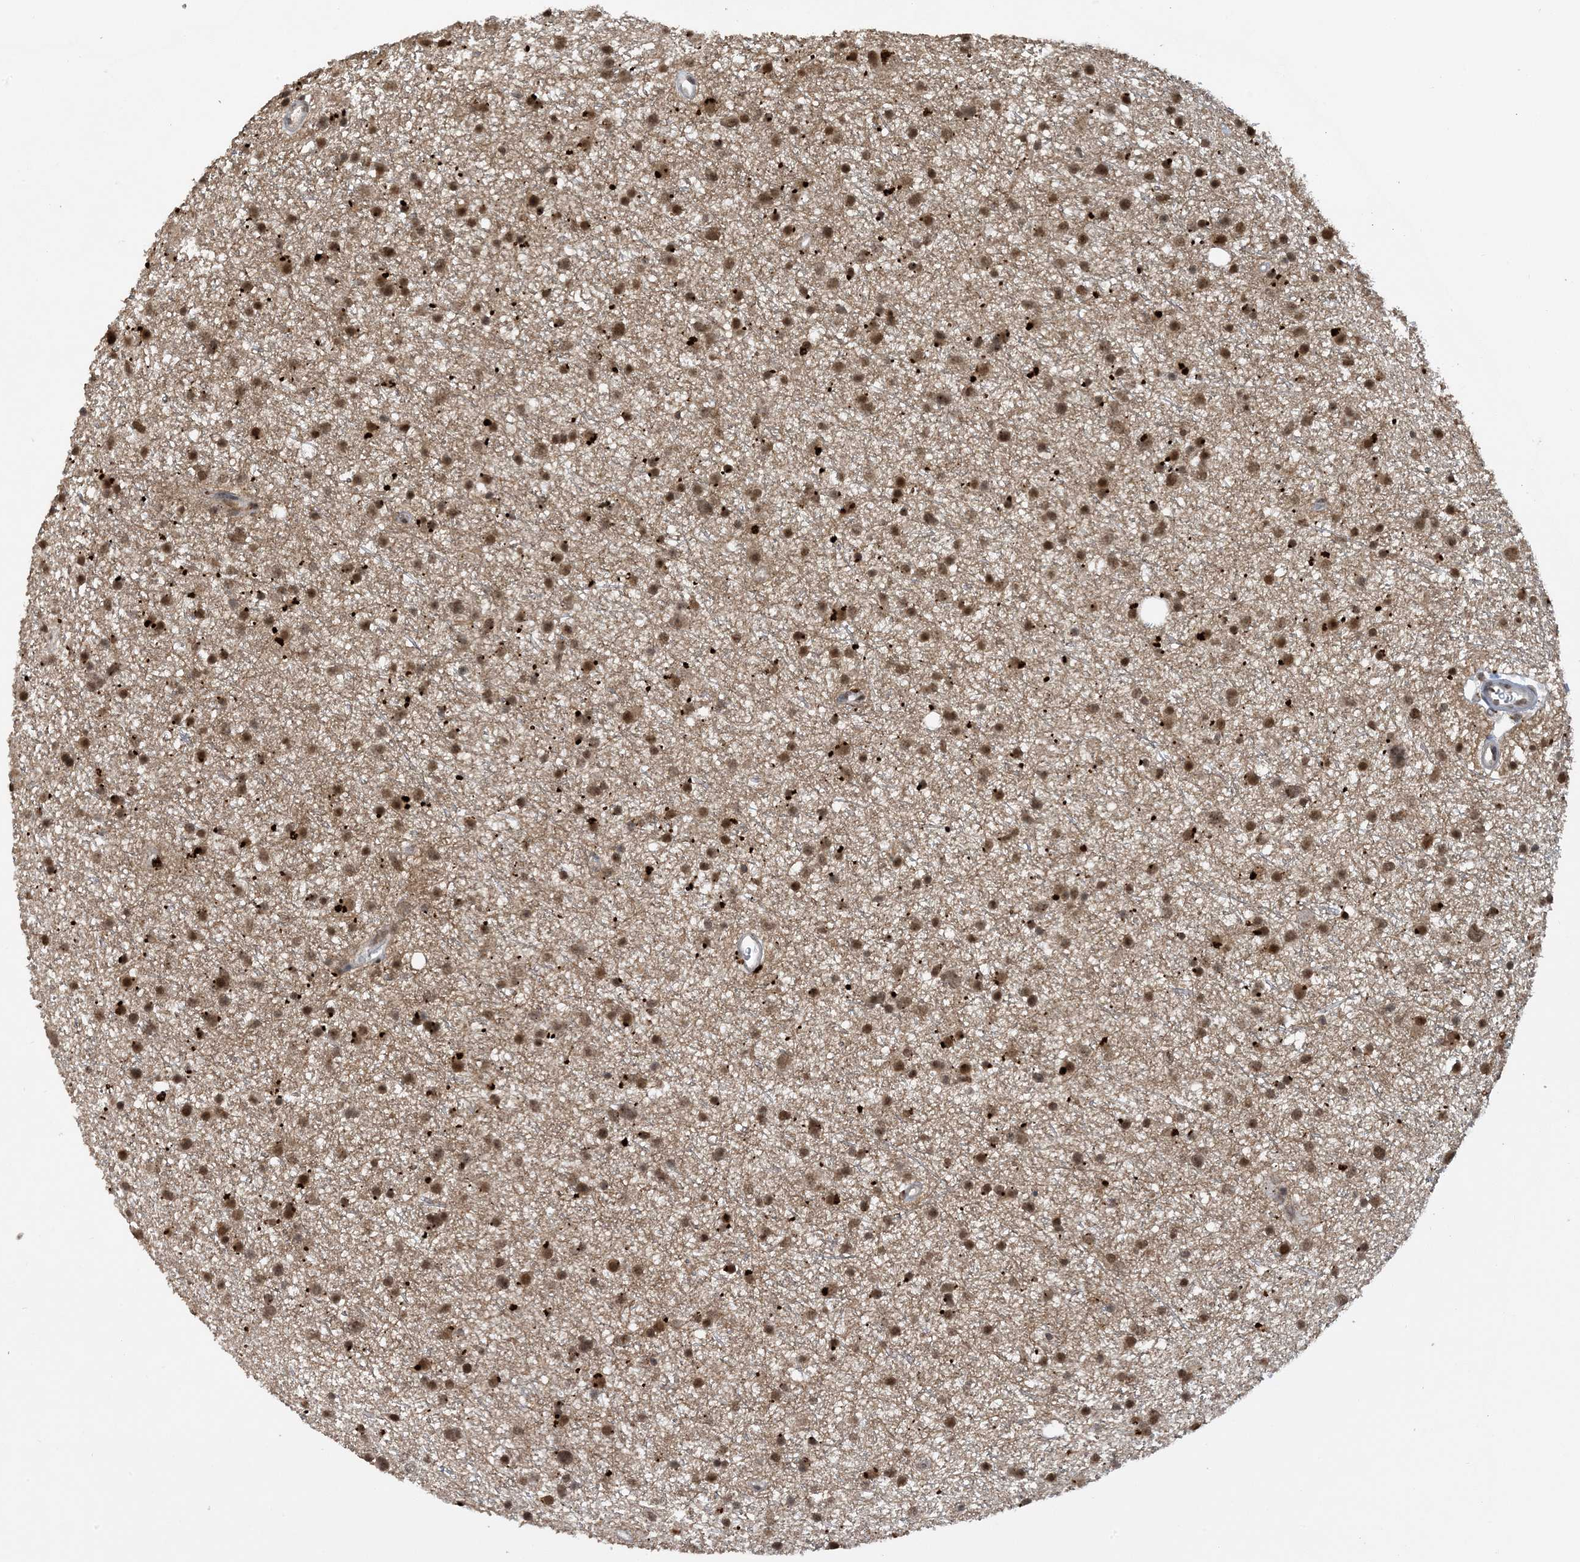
{"staining": {"intensity": "strong", "quantity": ">75%", "location": "cytoplasmic/membranous,nuclear"}, "tissue": "glioma", "cell_type": "Tumor cells", "image_type": "cancer", "snomed": [{"axis": "morphology", "description": "Glioma, malignant, Low grade"}, {"axis": "topography", "description": "Cerebral cortex"}], "caption": "A histopathology image of glioma stained for a protein exhibits strong cytoplasmic/membranous and nuclear brown staining in tumor cells. Using DAB (3,3'-diaminobenzidine) (brown) and hematoxylin (blue) stains, captured at high magnification using brightfield microscopy.", "gene": "ACYP2", "patient": {"sex": "female", "age": 39}}